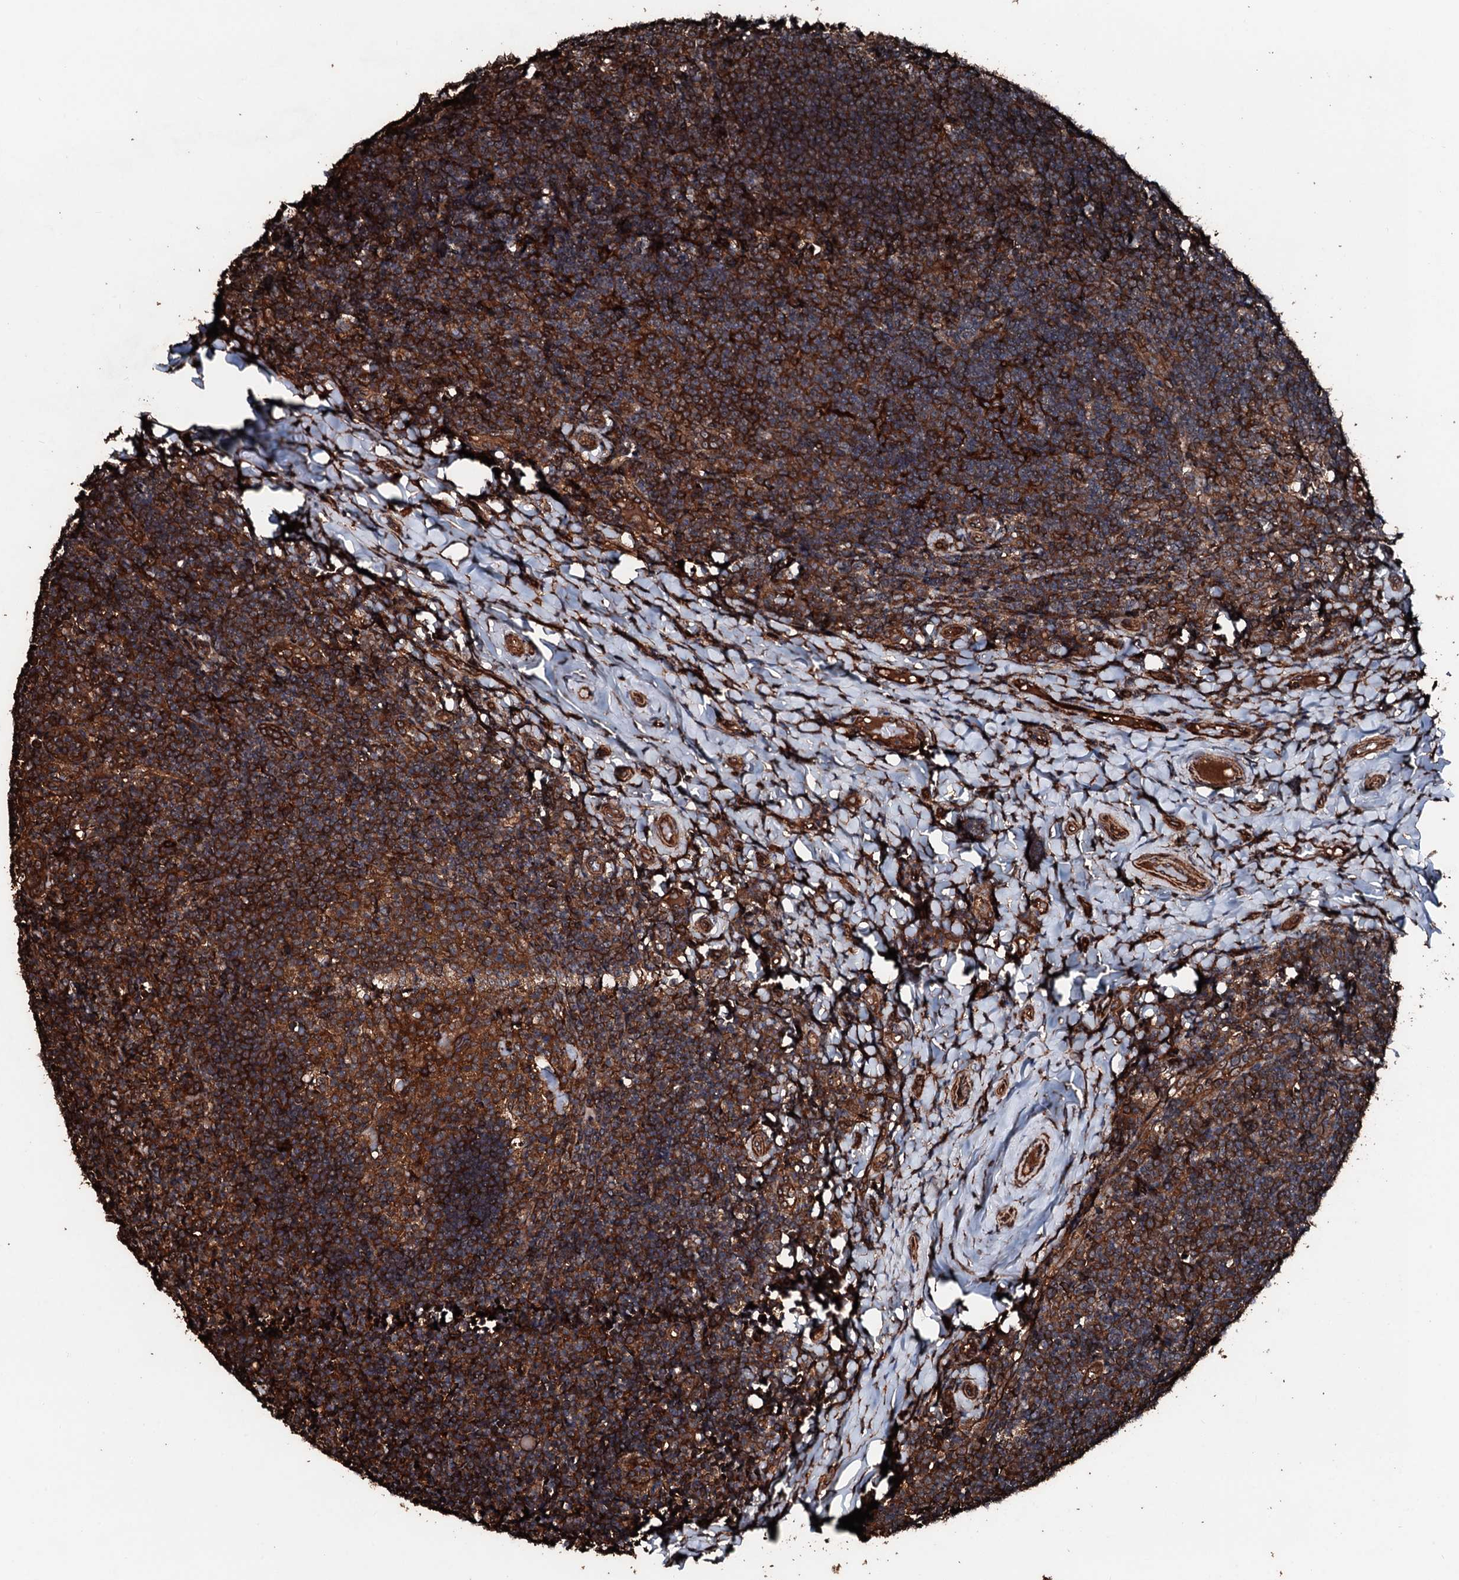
{"staining": {"intensity": "strong", "quantity": ">75%", "location": "cytoplasmic/membranous"}, "tissue": "tonsil", "cell_type": "Germinal center cells", "image_type": "normal", "snomed": [{"axis": "morphology", "description": "Normal tissue, NOS"}, {"axis": "topography", "description": "Tonsil"}], "caption": "Protein expression analysis of normal tonsil reveals strong cytoplasmic/membranous positivity in about >75% of germinal center cells. (DAB IHC, brown staining for protein, blue staining for nuclei).", "gene": "KIF18A", "patient": {"sex": "female", "age": 10}}